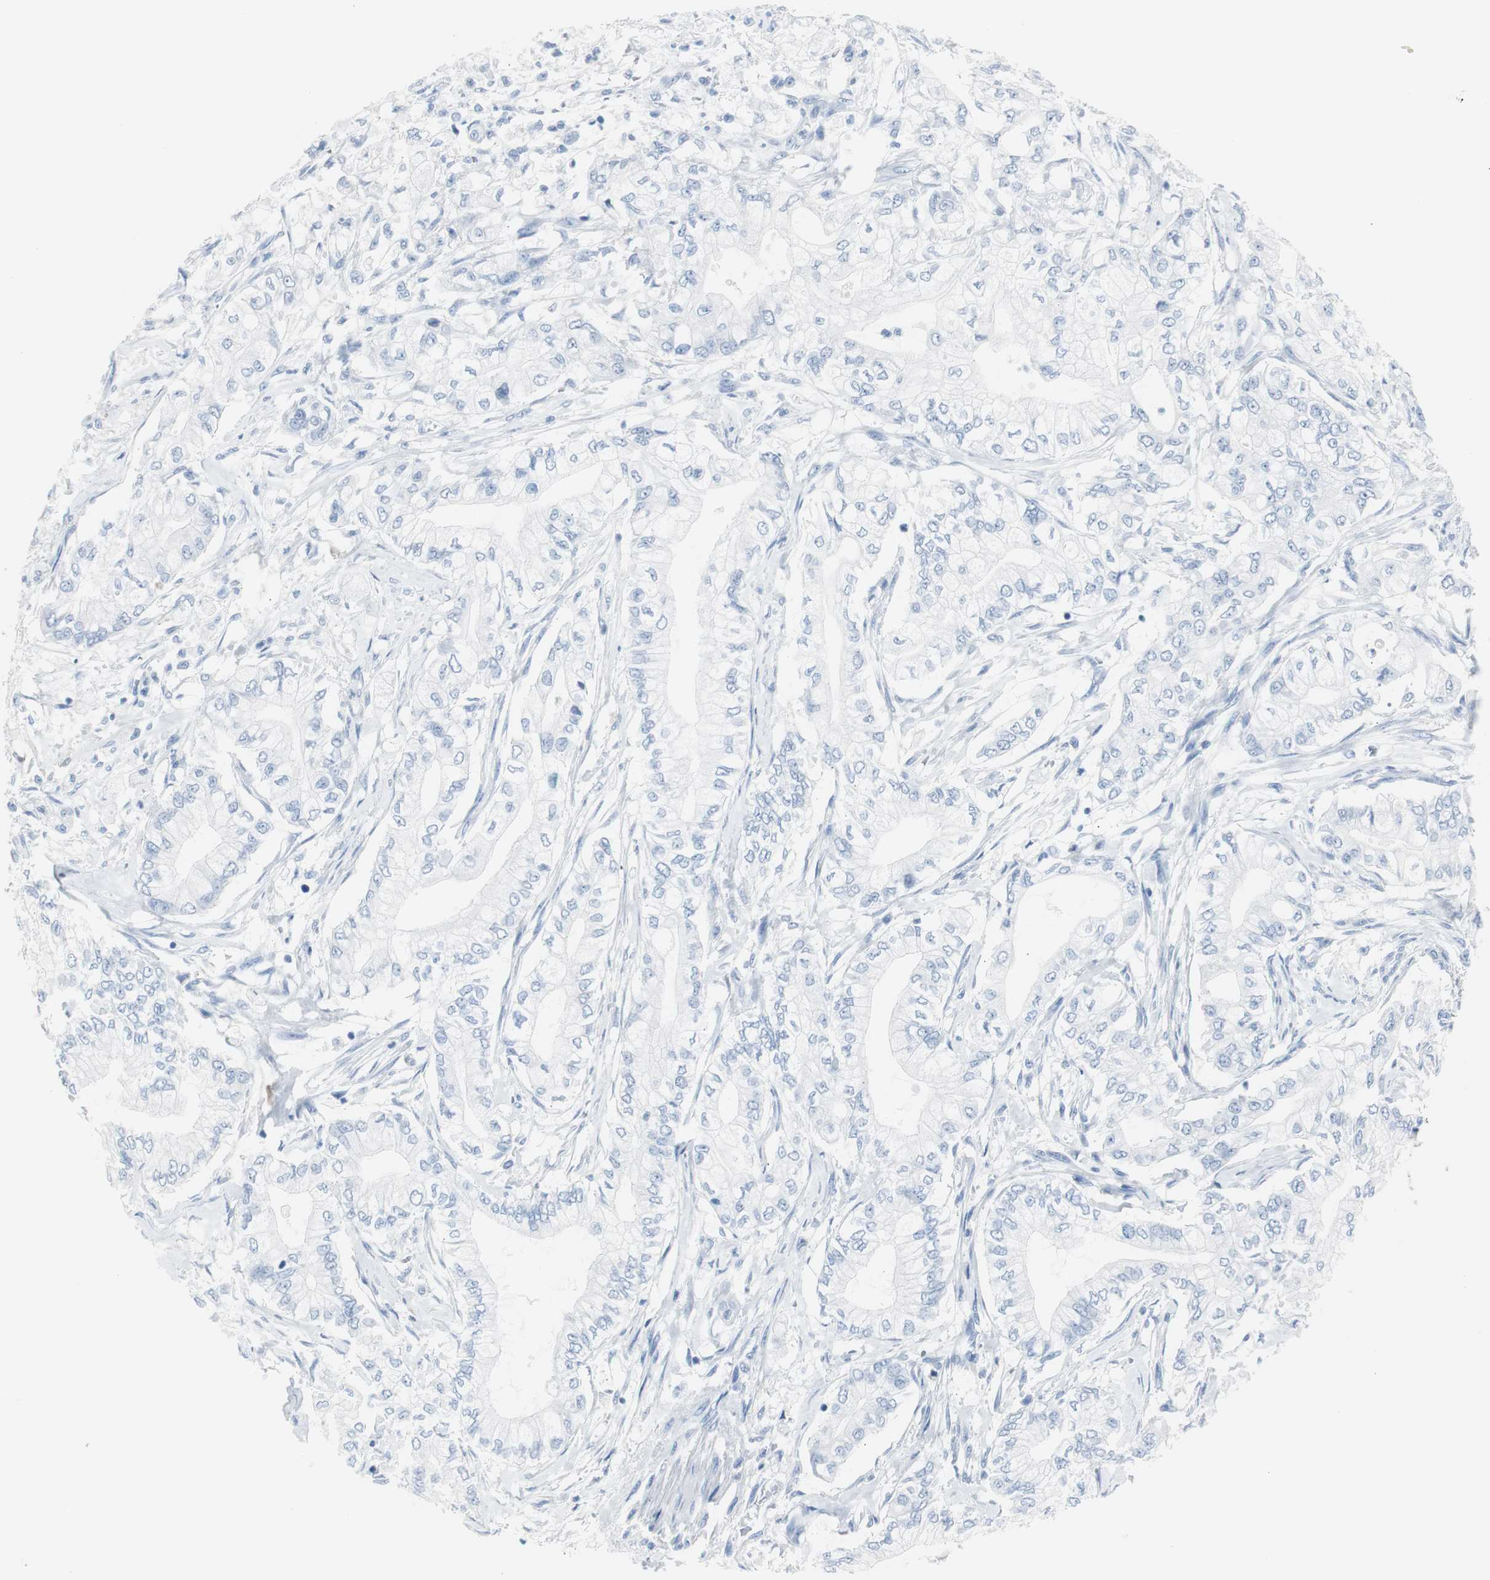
{"staining": {"intensity": "negative", "quantity": "none", "location": "none"}, "tissue": "pancreatic cancer", "cell_type": "Tumor cells", "image_type": "cancer", "snomed": [{"axis": "morphology", "description": "Adenocarcinoma, NOS"}, {"axis": "topography", "description": "Pancreas"}], "caption": "Tumor cells are negative for protein expression in human adenocarcinoma (pancreatic).", "gene": "S100A7", "patient": {"sex": "male", "age": 70}}